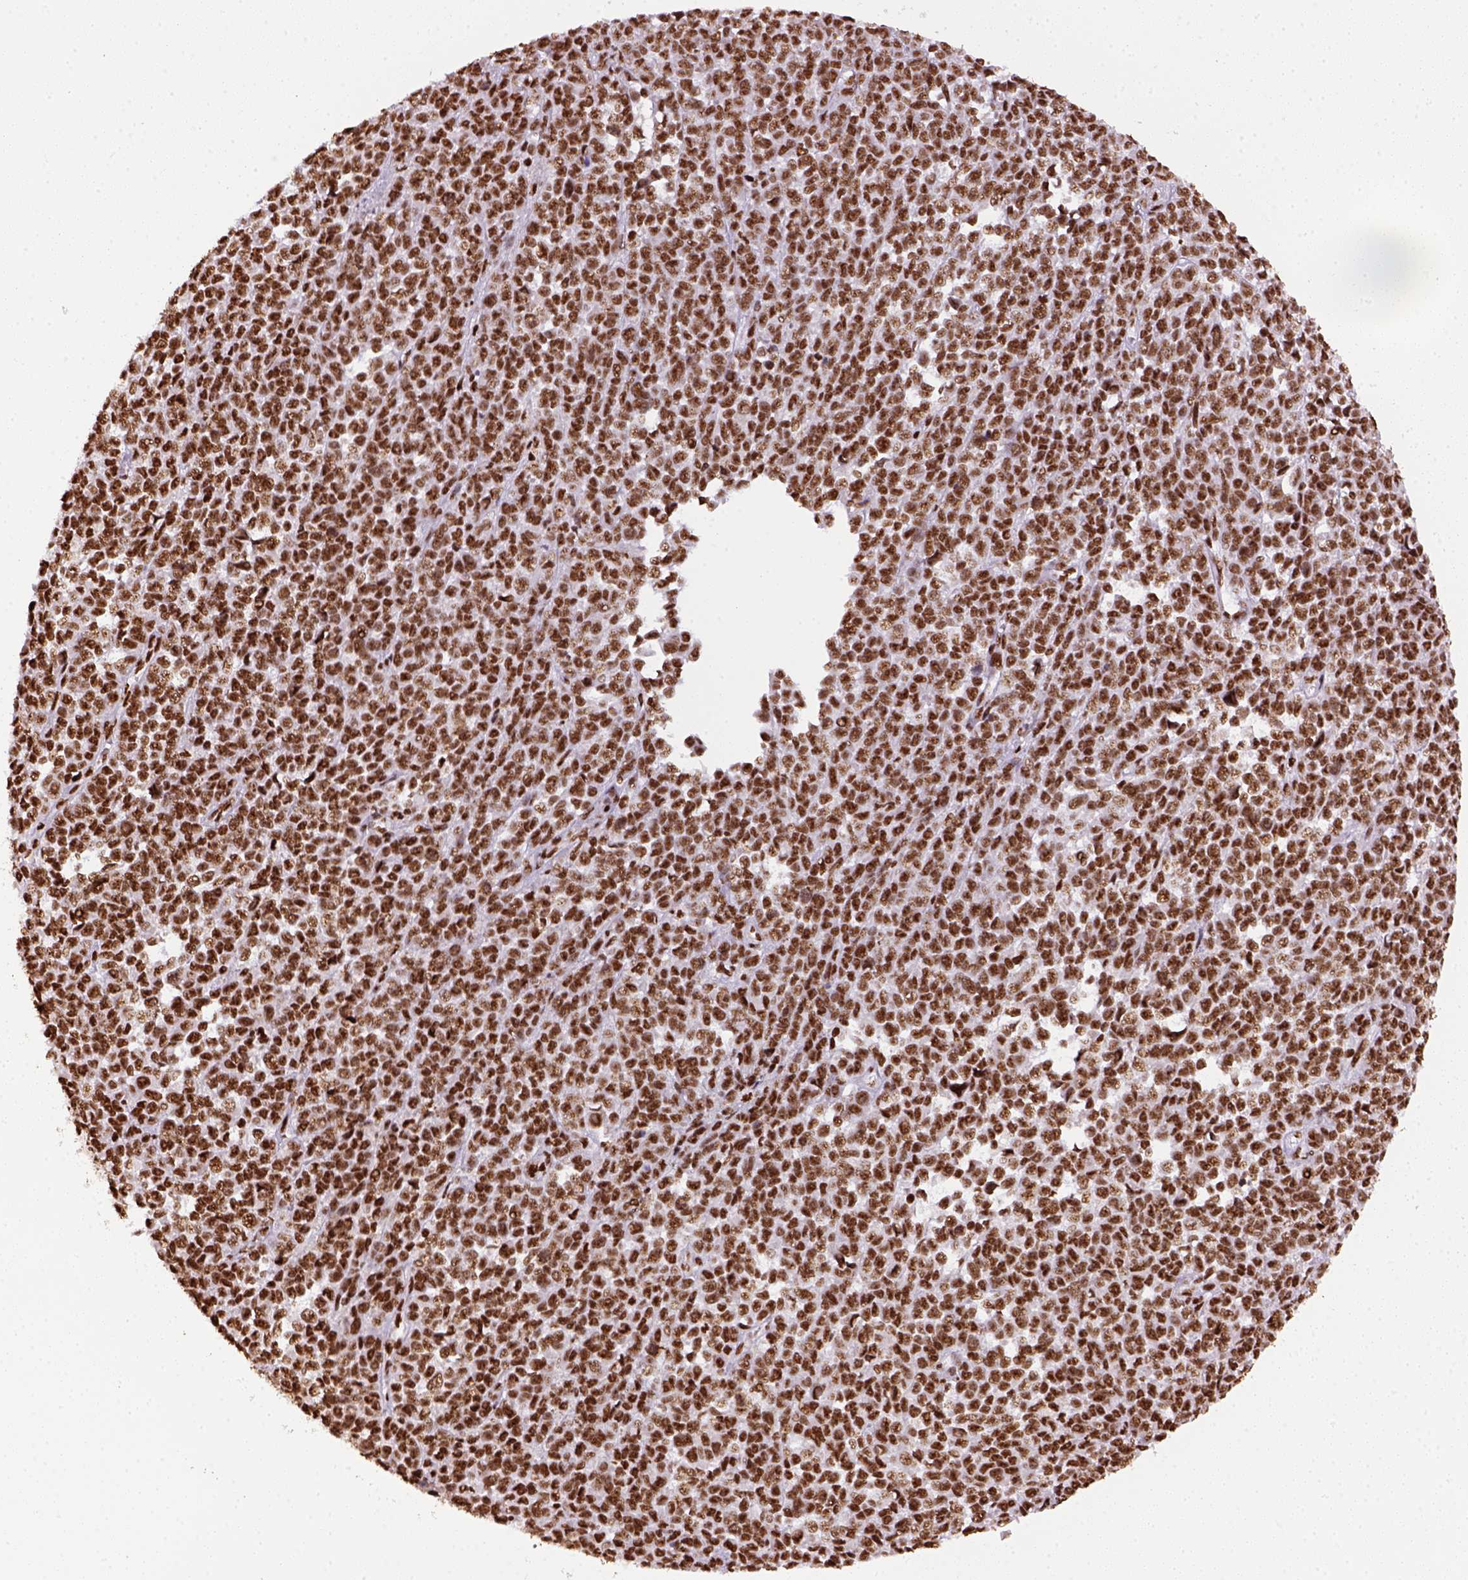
{"staining": {"intensity": "strong", "quantity": ">75%", "location": "nuclear"}, "tissue": "melanoma", "cell_type": "Tumor cells", "image_type": "cancer", "snomed": [{"axis": "morphology", "description": "Malignant melanoma, NOS"}, {"axis": "topography", "description": "Skin"}], "caption": "Strong nuclear protein expression is identified in about >75% of tumor cells in melanoma.", "gene": "CCAR1", "patient": {"sex": "female", "age": 95}}